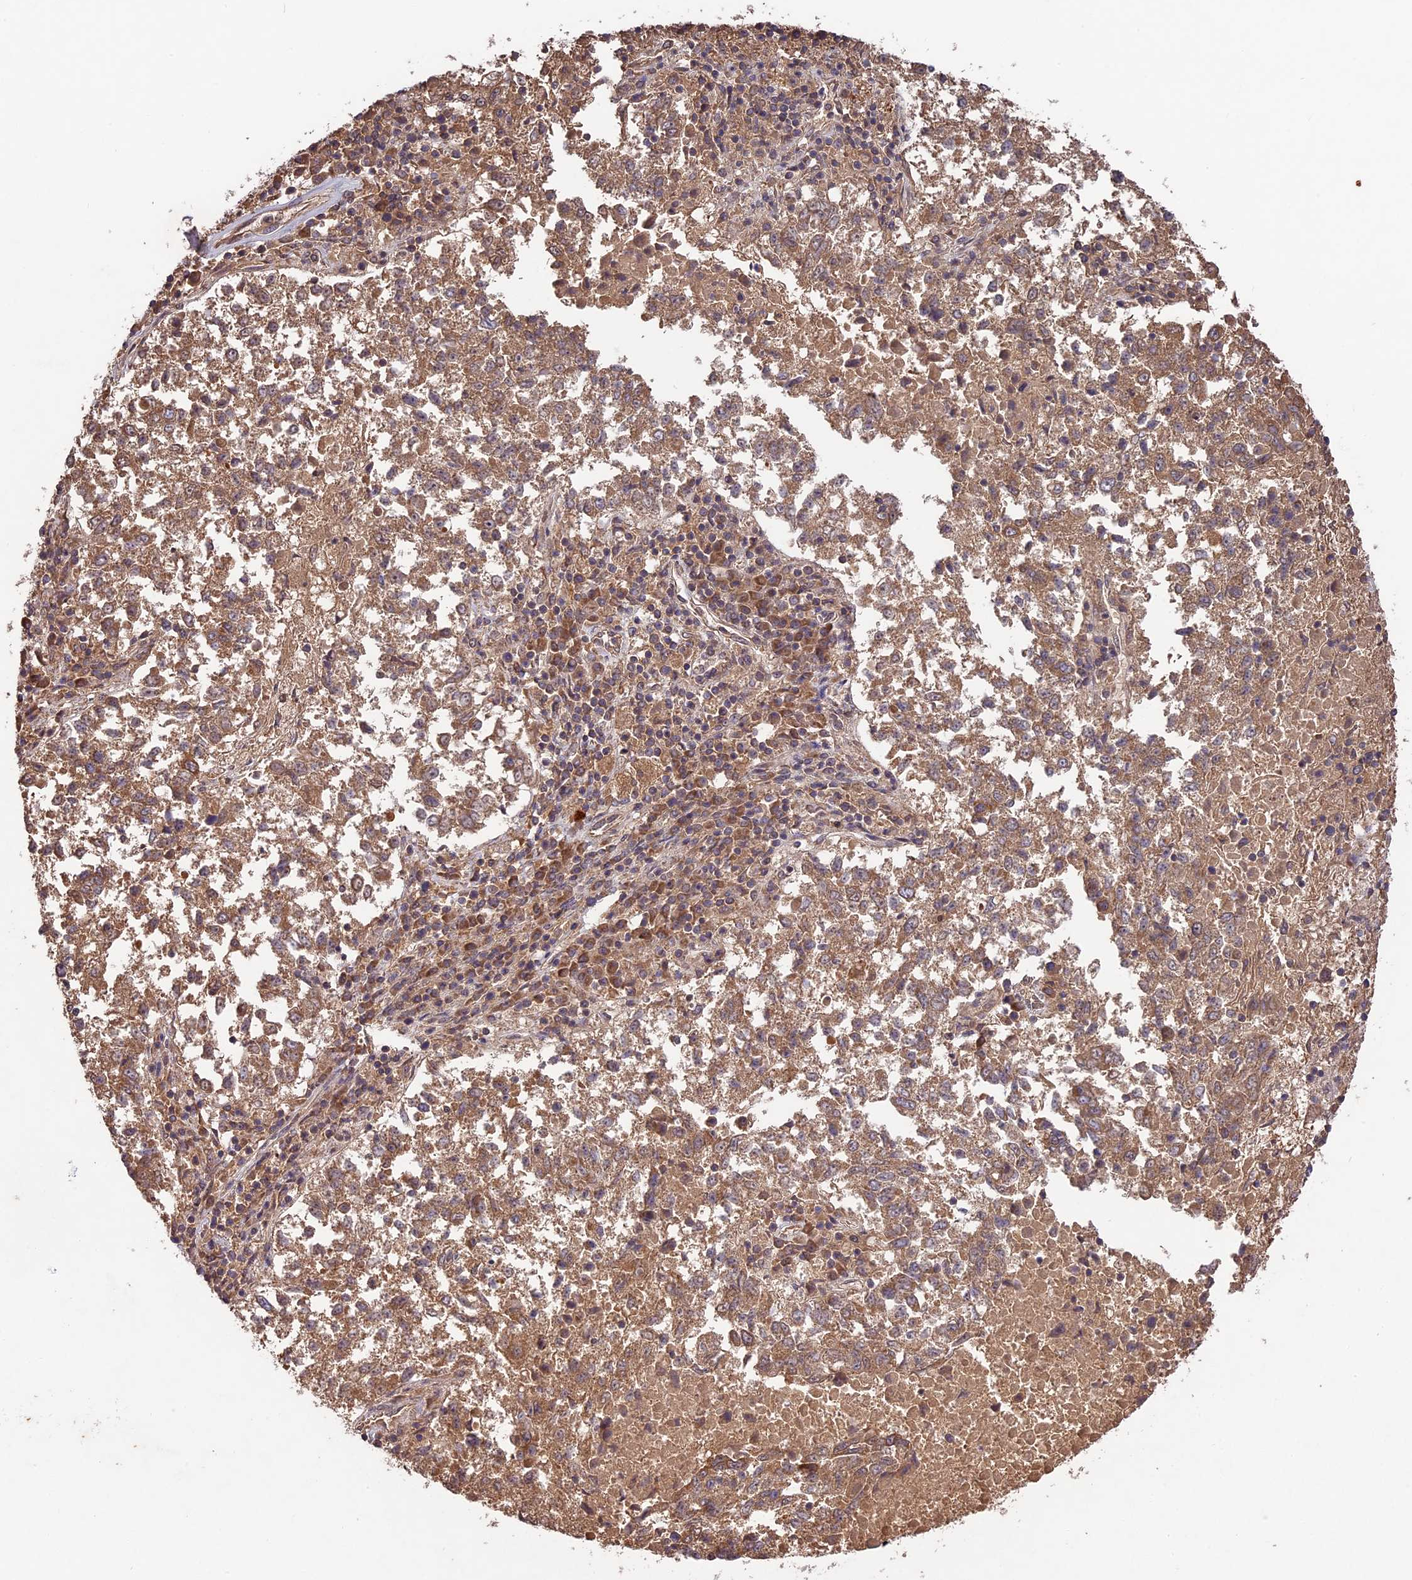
{"staining": {"intensity": "moderate", "quantity": ">75%", "location": "cytoplasmic/membranous"}, "tissue": "lung cancer", "cell_type": "Tumor cells", "image_type": "cancer", "snomed": [{"axis": "morphology", "description": "Squamous cell carcinoma, NOS"}, {"axis": "topography", "description": "Lung"}], "caption": "Lung squamous cell carcinoma was stained to show a protein in brown. There is medium levels of moderate cytoplasmic/membranous positivity in approximately >75% of tumor cells. The protein is stained brown, and the nuclei are stained in blue (DAB (3,3'-diaminobenzidine) IHC with brightfield microscopy, high magnification).", "gene": "CHAC1", "patient": {"sex": "male", "age": 73}}